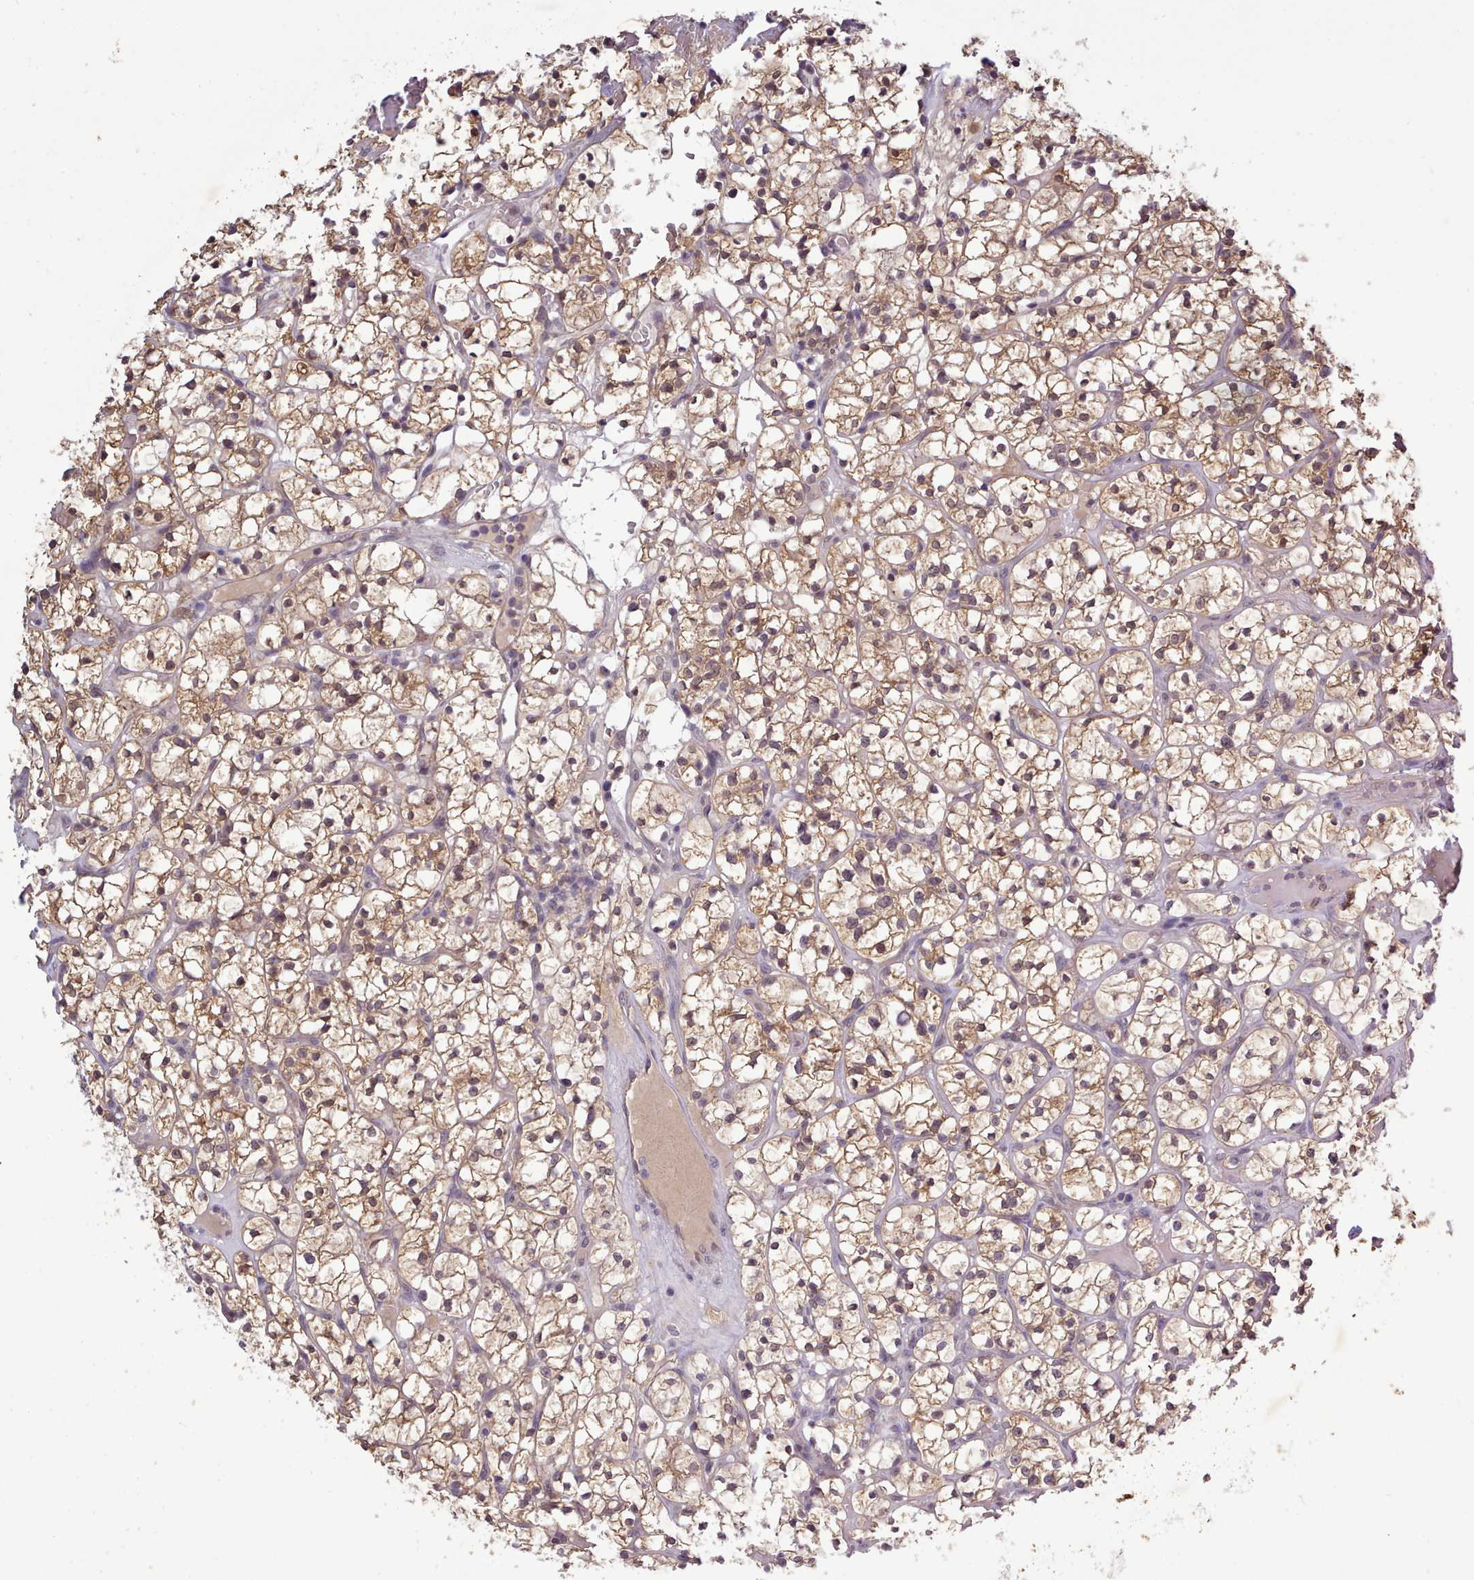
{"staining": {"intensity": "moderate", "quantity": ">75%", "location": "cytoplasmic/membranous,nuclear"}, "tissue": "renal cancer", "cell_type": "Tumor cells", "image_type": "cancer", "snomed": [{"axis": "morphology", "description": "Adenocarcinoma, NOS"}, {"axis": "topography", "description": "Kidney"}], "caption": "IHC of human adenocarcinoma (renal) displays medium levels of moderate cytoplasmic/membranous and nuclear positivity in about >75% of tumor cells. (DAB IHC with brightfield microscopy, high magnification).", "gene": "ARL17A", "patient": {"sex": "female", "age": 64}}